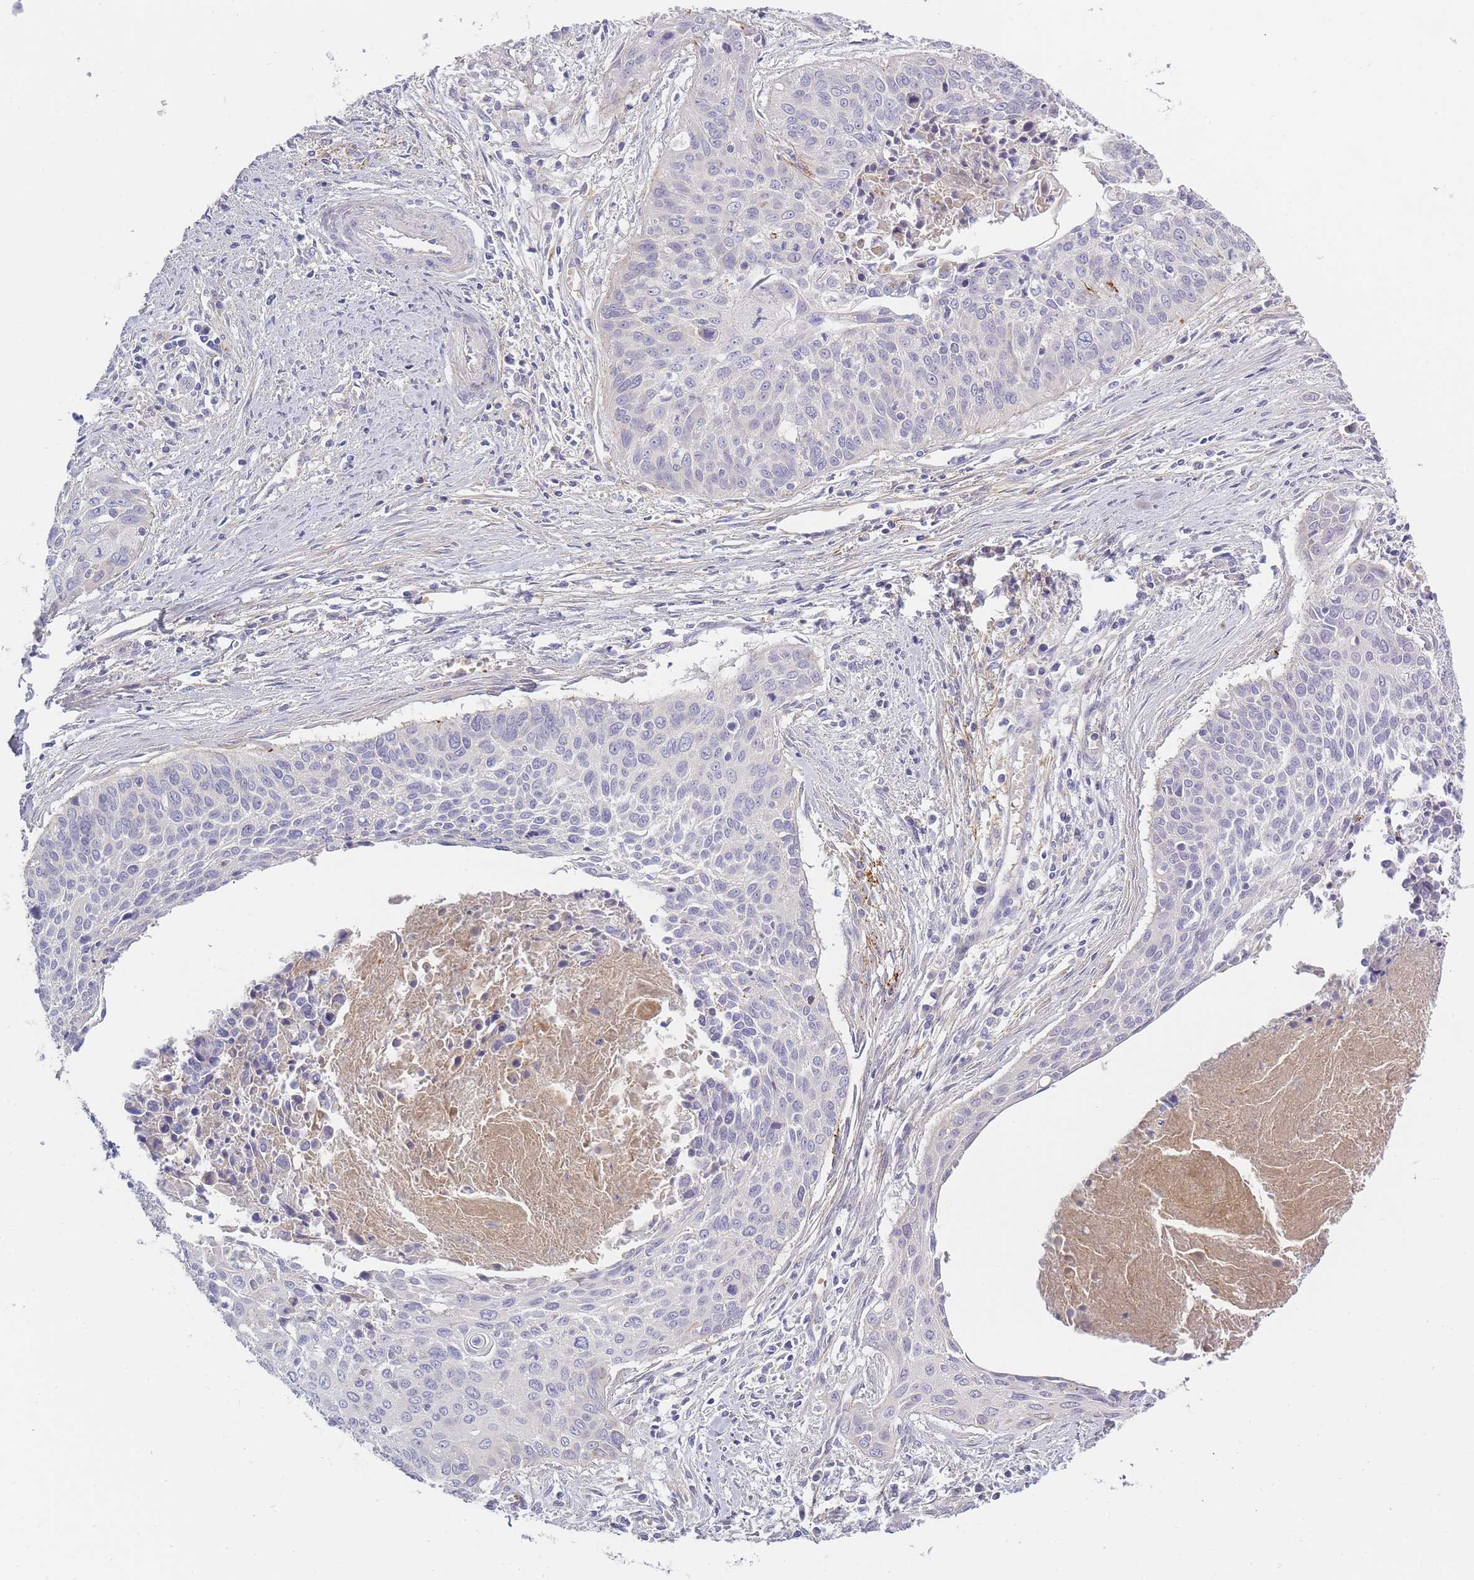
{"staining": {"intensity": "negative", "quantity": "none", "location": "none"}, "tissue": "cervical cancer", "cell_type": "Tumor cells", "image_type": "cancer", "snomed": [{"axis": "morphology", "description": "Squamous cell carcinoma, NOS"}, {"axis": "topography", "description": "Cervix"}], "caption": "This is a histopathology image of immunohistochemistry staining of cervical squamous cell carcinoma, which shows no expression in tumor cells.", "gene": "AP3M2", "patient": {"sex": "female", "age": 55}}